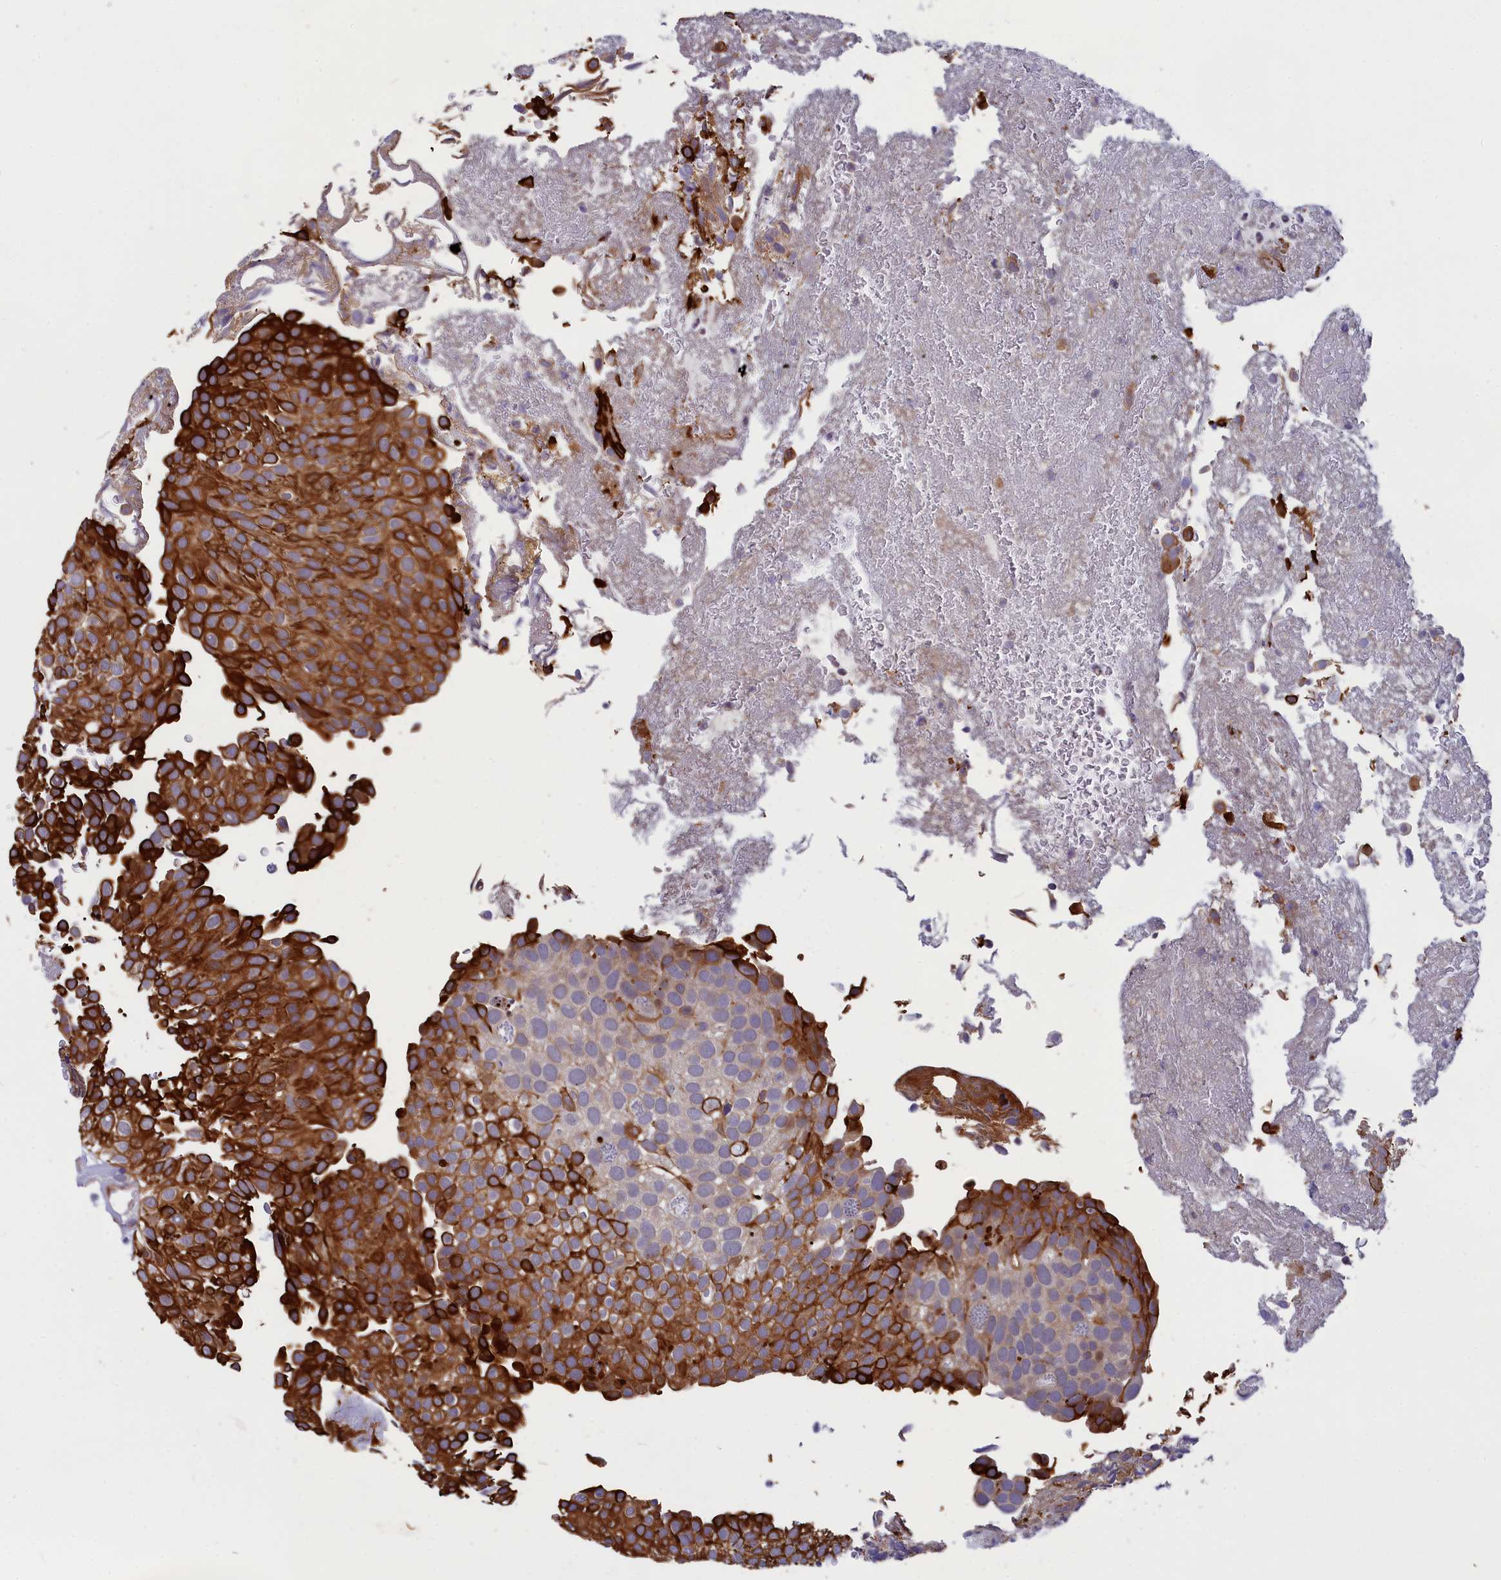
{"staining": {"intensity": "strong", "quantity": ">75%", "location": "cytoplasmic/membranous"}, "tissue": "urothelial cancer", "cell_type": "Tumor cells", "image_type": "cancer", "snomed": [{"axis": "morphology", "description": "Urothelial carcinoma, Low grade"}, {"axis": "topography", "description": "Urinary bladder"}], "caption": "The photomicrograph displays a brown stain indicating the presence of a protein in the cytoplasmic/membranous of tumor cells in urothelial cancer.", "gene": "ANKRD34B", "patient": {"sex": "male", "age": 78}}